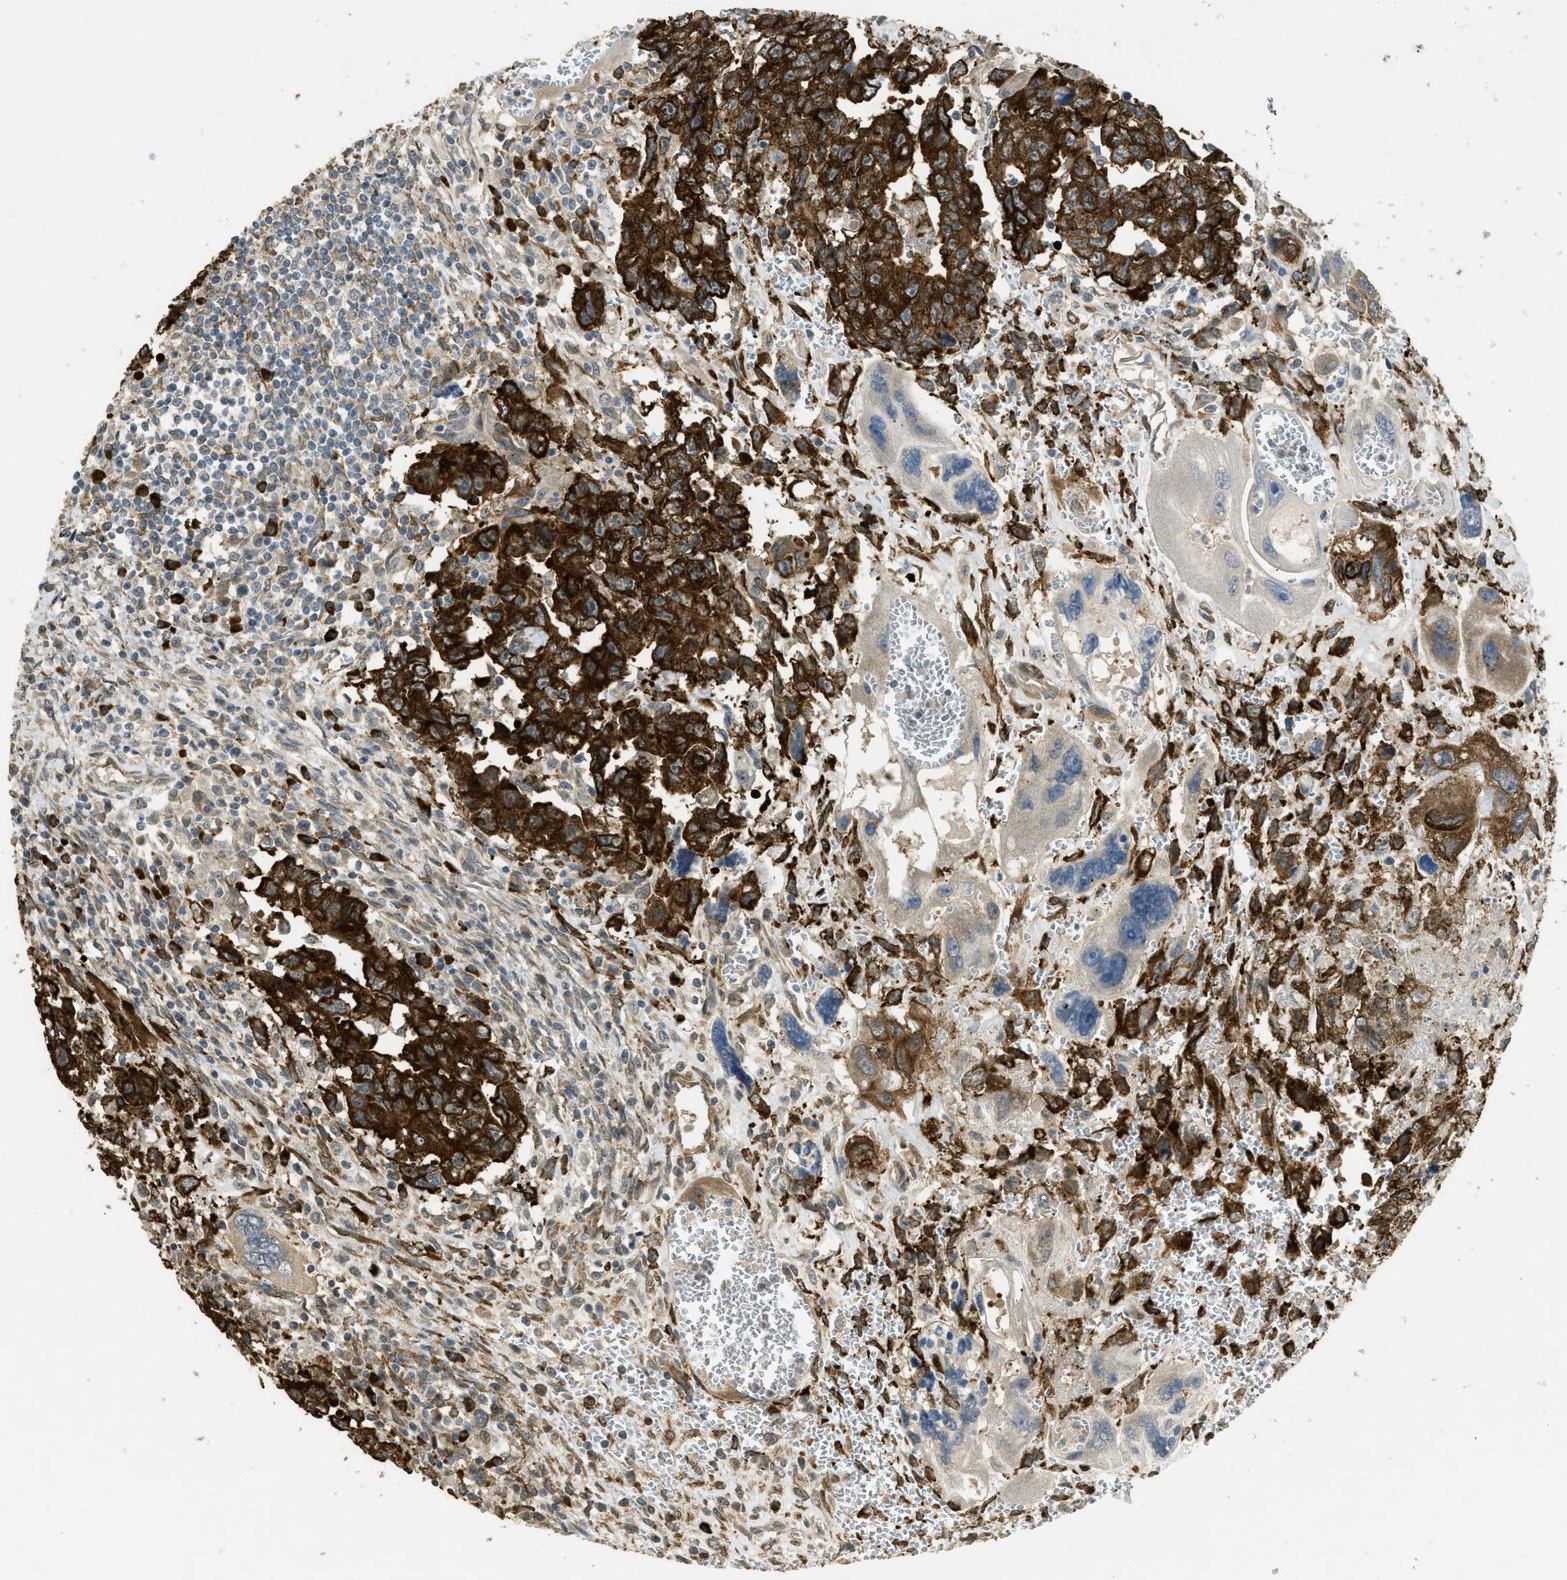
{"staining": {"intensity": "strong", "quantity": ">75%", "location": "cytoplasmic/membranous"}, "tissue": "testis cancer", "cell_type": "Tumor cells", "image_type": "cancer", "snomed": [{"axis": "morphology", "description": "Carcinoma, Embryonal, NOS"}, {"axis": "topography", "description": "Testis"}], "caption": "There is high levels of strong cytoplasmic/membranous expression in tumor cells of testis cancer (embryonal carcinoma), as demonstrated by immunohistochemical staining (brown color).", "gene": "IGF2BP2", "patient": {"sex": "male", "age": 28}}